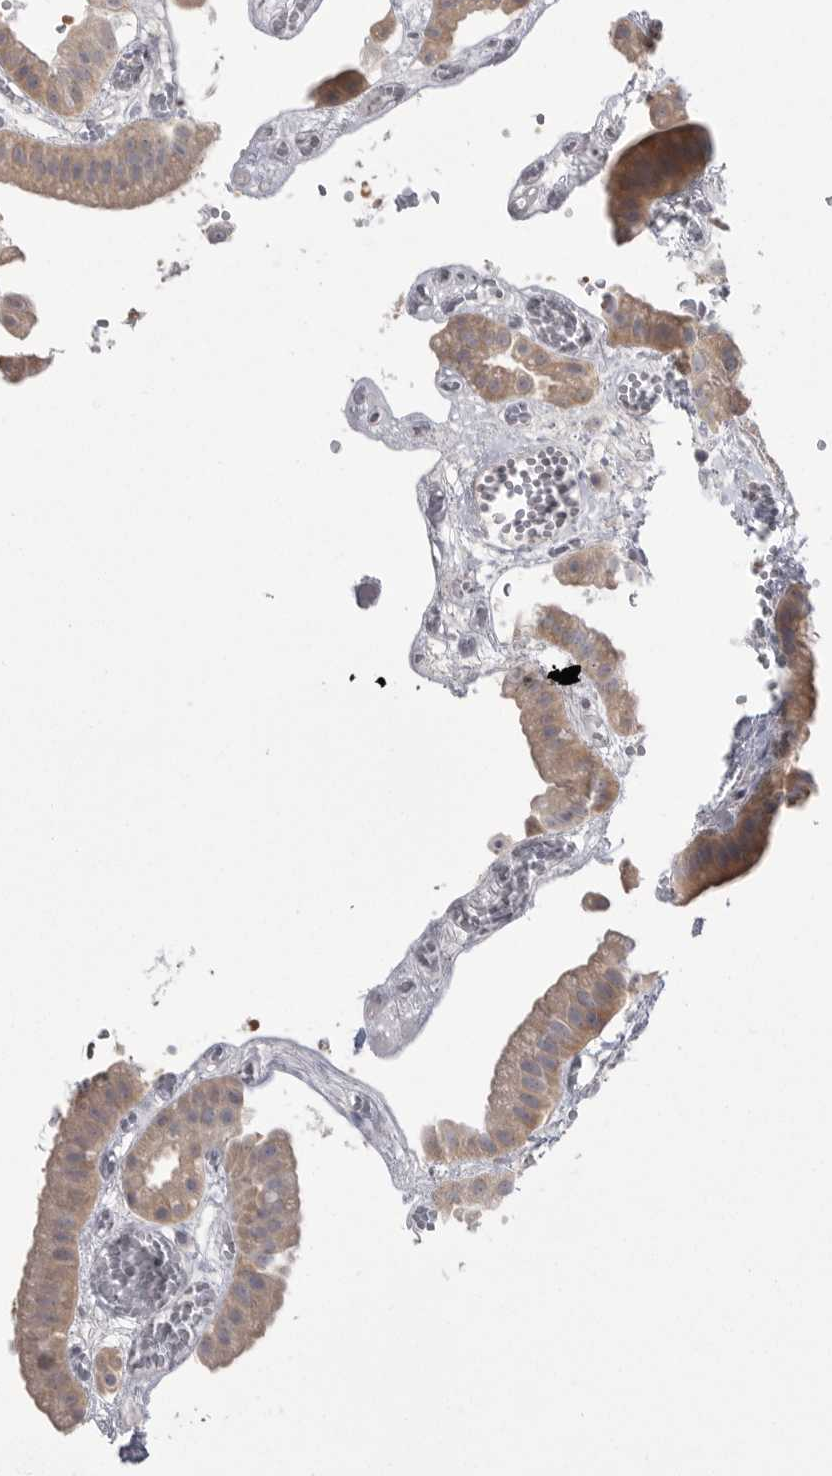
{"staining": {"intensity": "weak", "quantity": ">75%", "location": "cytoplasmic/membranous"}, "tissue": "gallbladder", "cell_type": "Glandular cells", "image_type": "normal", "snomed": [{"axis": "morphology", "description": "Normal tissue, NOS"}, {"axis": "topography", "description": "Gallbladder"}], "caption": "Protein staining exhibits weak cytoplasmic/membranous staining in approximately >75% of glandular cells in unremarkable gallbladder.", "gene": "TOP2A", "patient": {"sex": "female", "age": 64}}